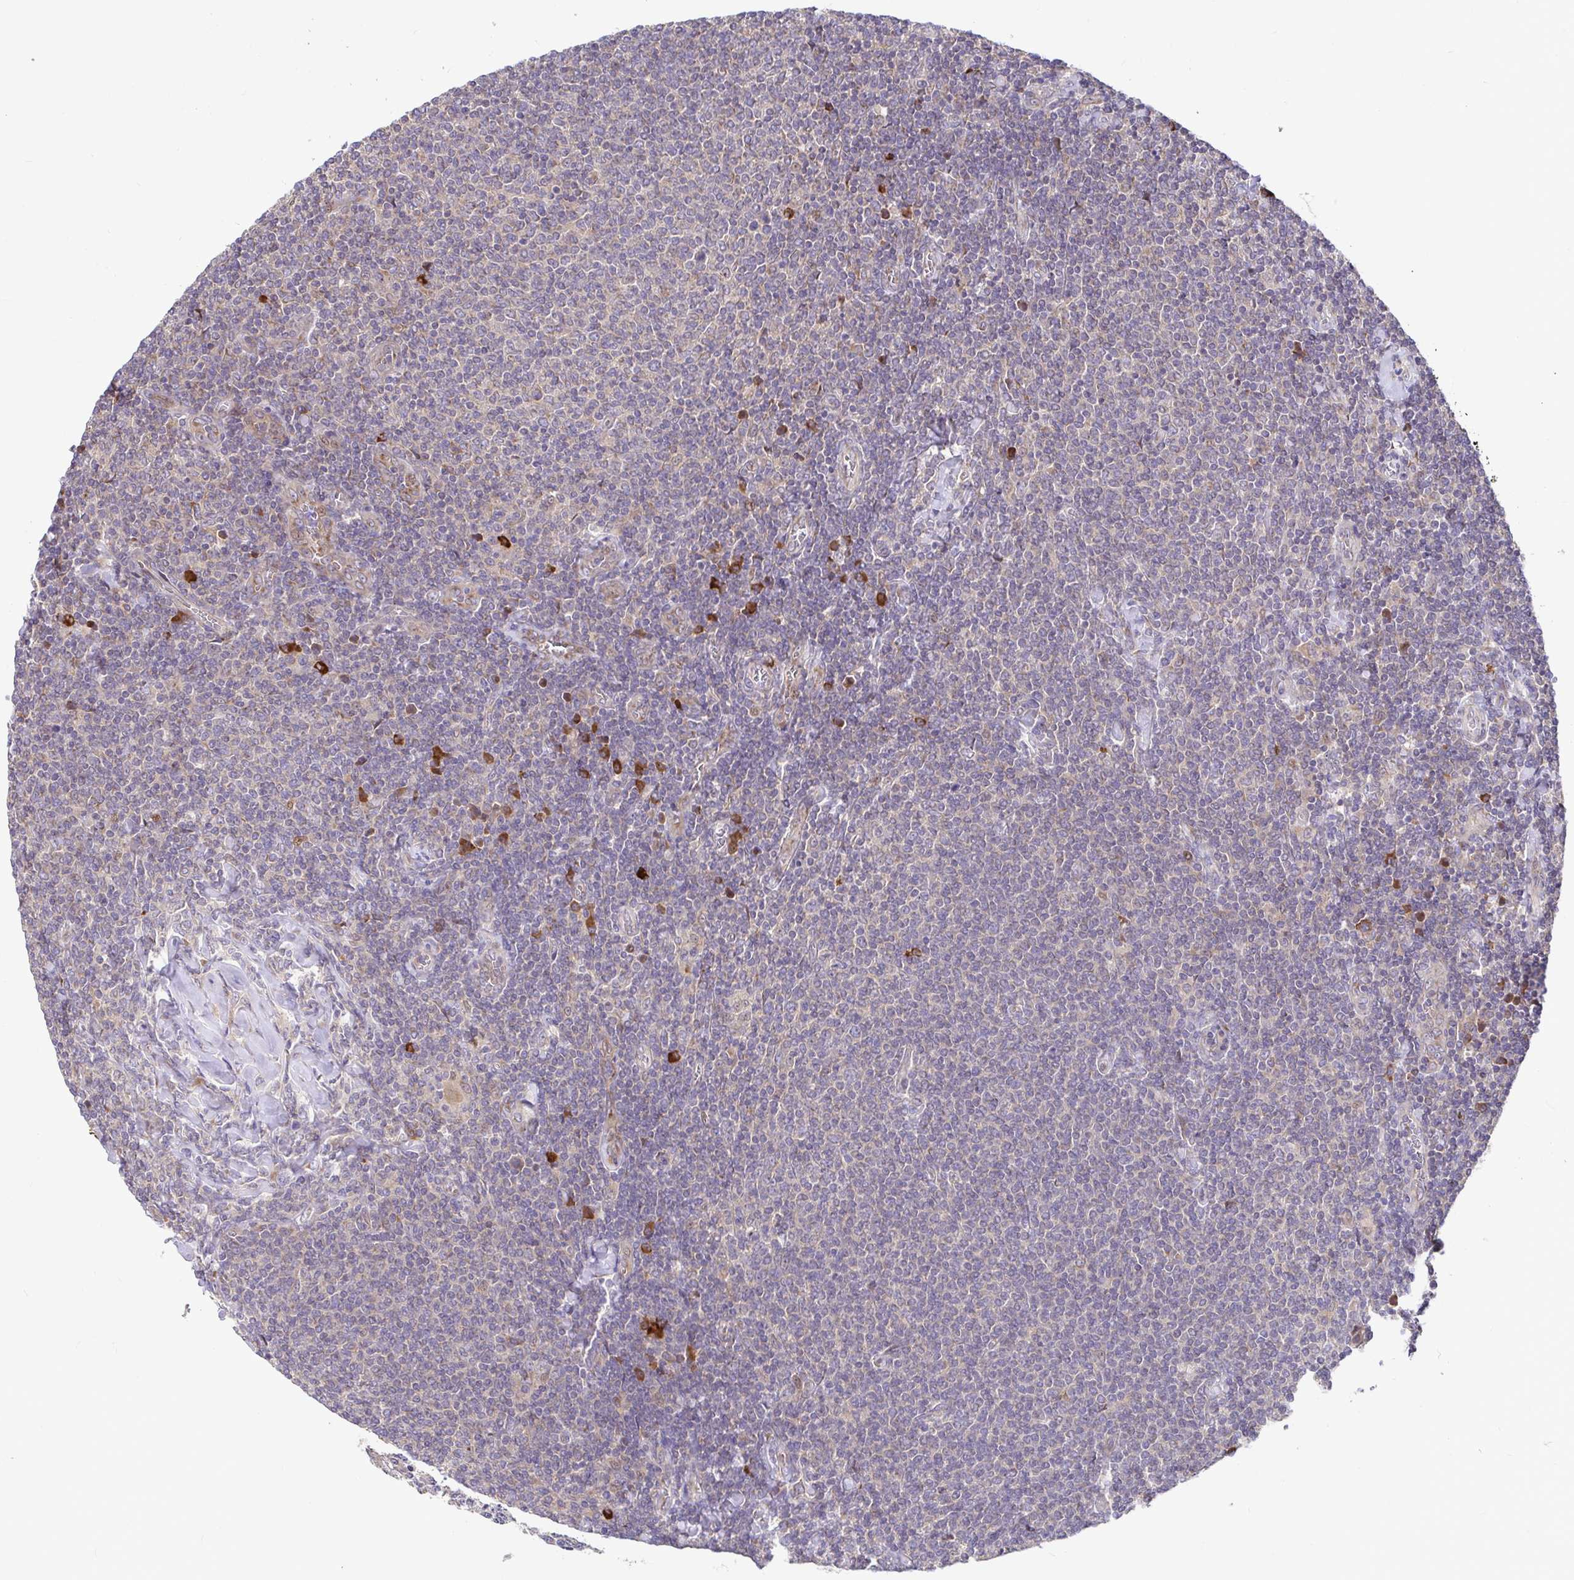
{"staining": {"intensity": "negative", "quantity": "none", "location": "none"}, "tissue": "lymphoma", "cell_type": "Tumor cells", "image_type": "cancer", "snomed": [{"axis": "morphology", "description": "Malignant lymphoma, non-Hodgkin's type, Low grade"}, {"axis": "topography", "description": "Lymph node"}], "caption": "A micrograph of human malignant lymphoma, non-Hodgkin's type (low-grade) is negative for staining in tumor cells.", "gene": "ELP1", "patient": {"sex": "male", "age": 52}}